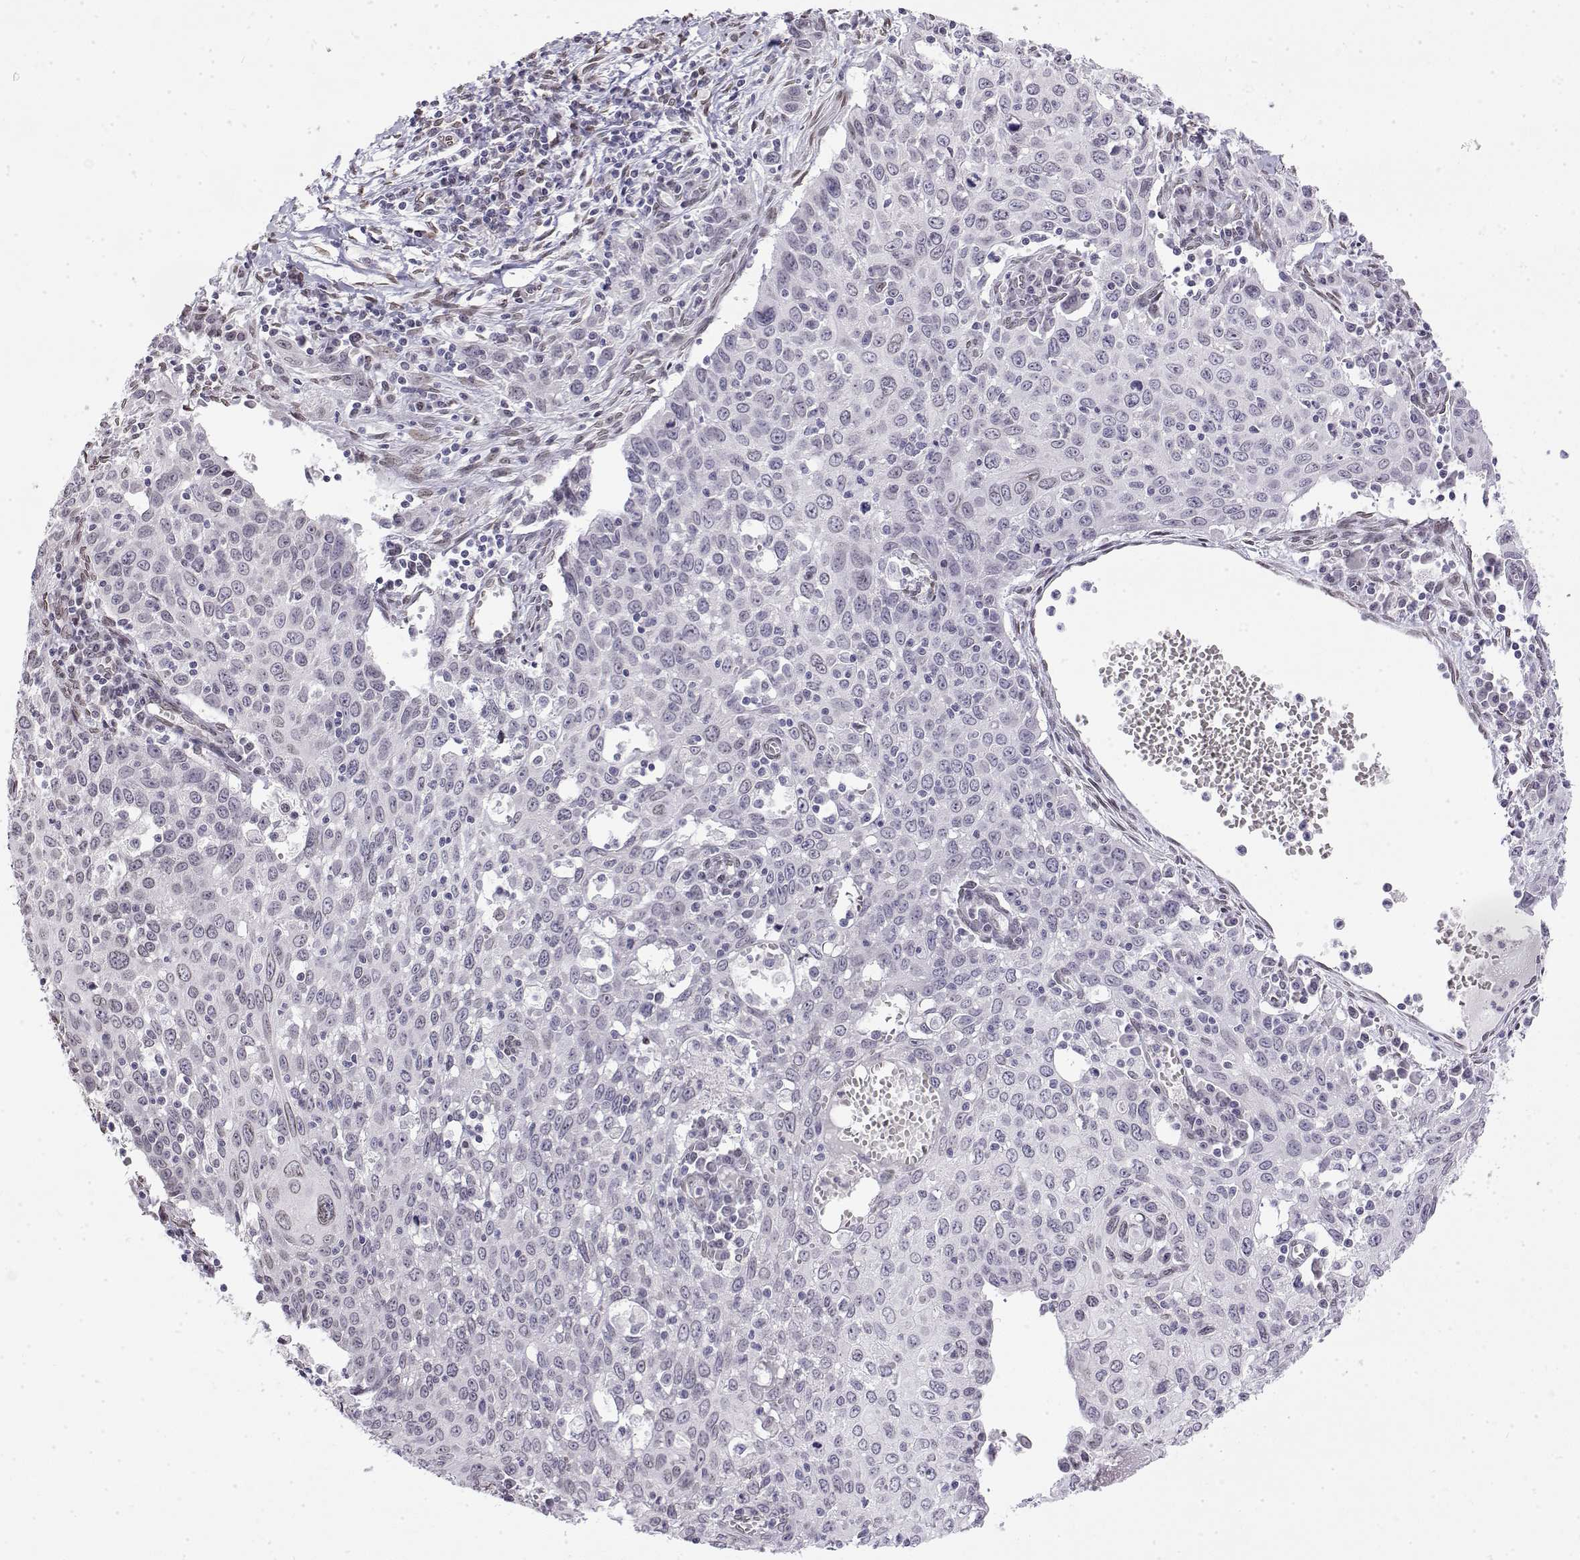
{"staining": {"intensity": "negative", "quantity": "none", "location": "none"}, "tissue": "cervical cancer", "cell_type": "Tumor cells", "image_type": "cancer", "snomed": [{"axis": "morphology", "description": "Squamous cell carcinoma, NOS"}, {"axis": "topography", "description": "Cervix"}], "caption": "Cervical cancer (squamous cell carcinoma) was stained to show a protein in brown. There is no significant expression in tumor cells. The staining is performed using DAB (3,3'-diaminobenzidine) brown chromogen with nuclei counter-stained in using hematoxylin.", "gene": "ZNF532", "patient": {"sex": "female", "age": 38}}